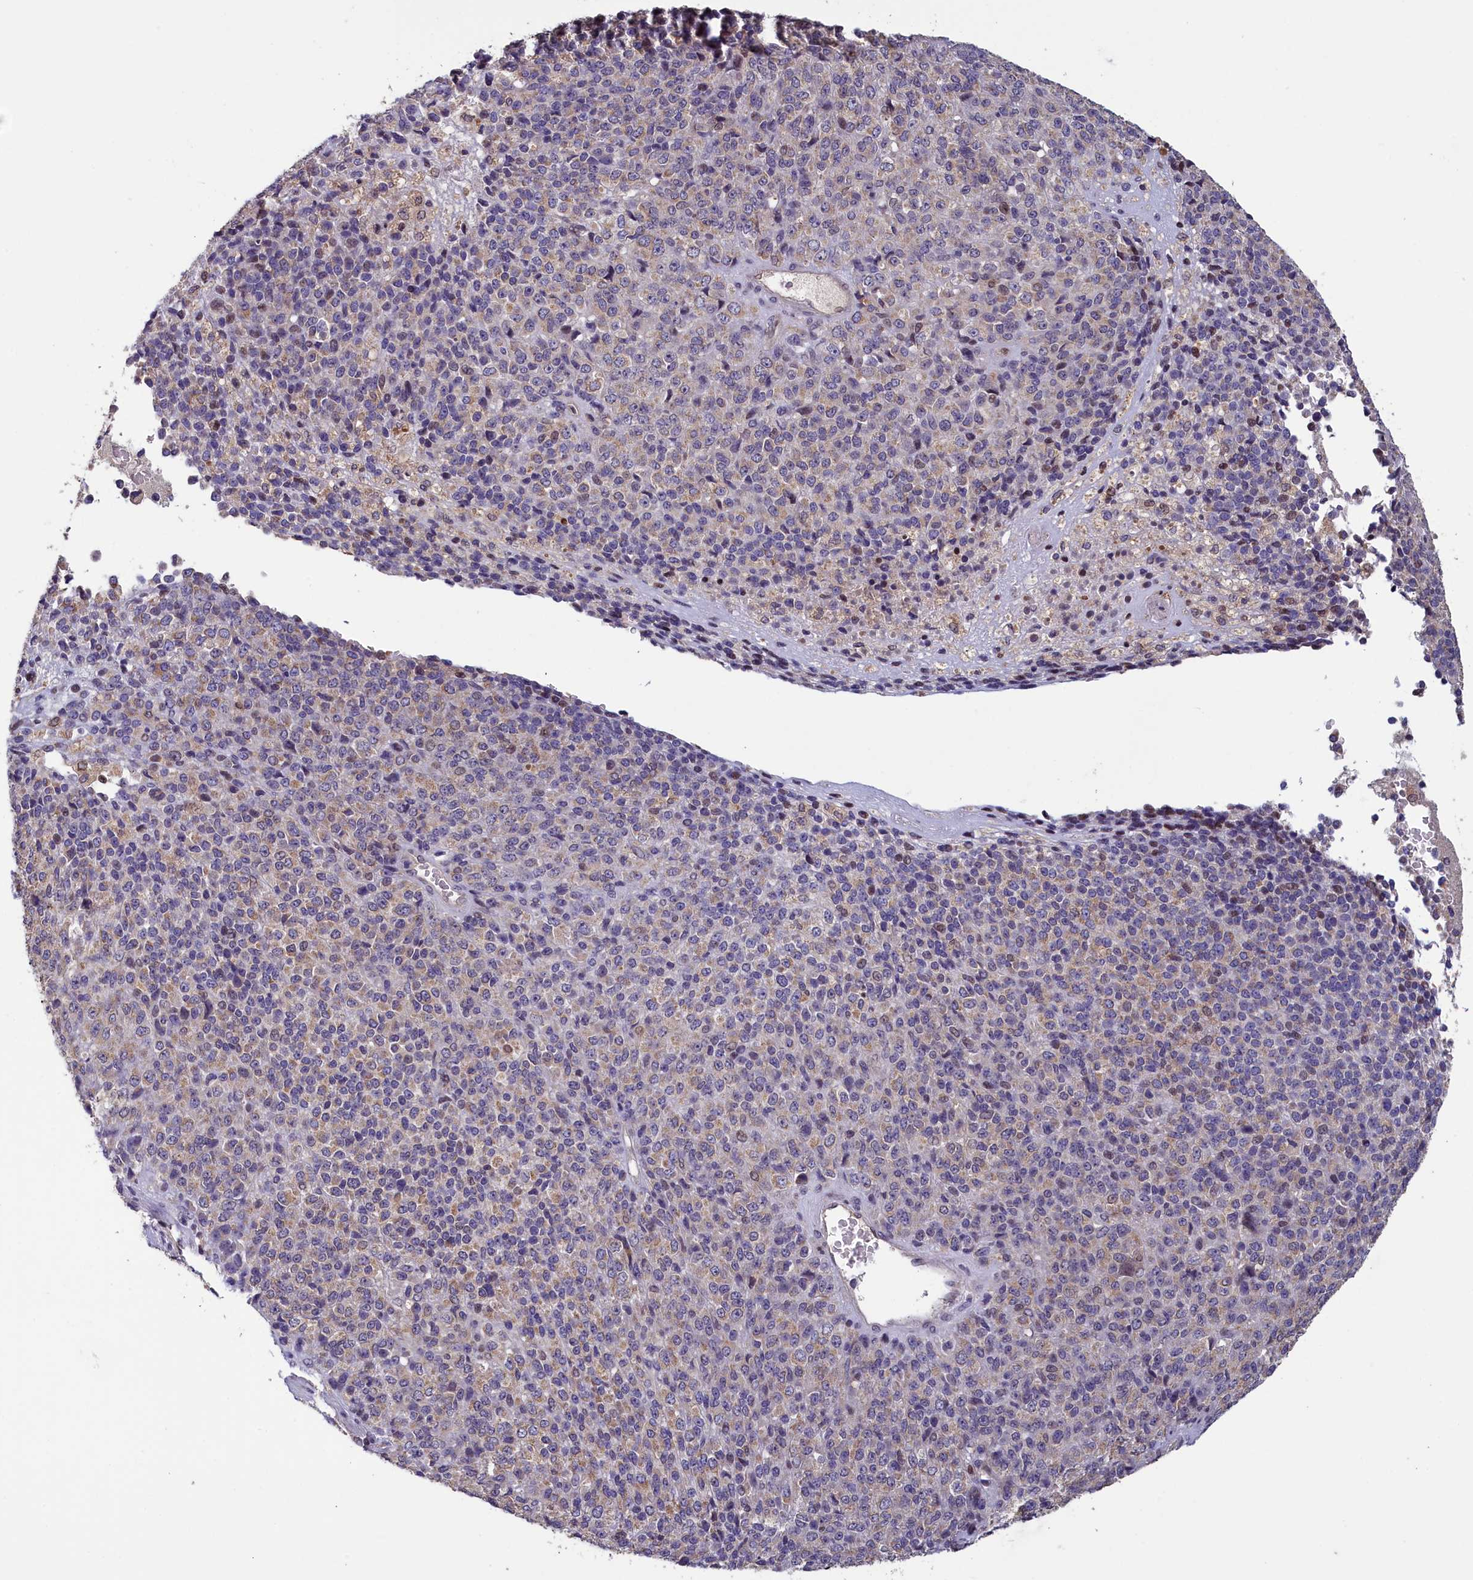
{"staining": {"intensity": "weak", "quantity": "<25%", "location": "cytoplasmic/membranous"}, "tissue": "melanoma", "cell_type": "Tumor cells", "image_type": "cancer", "snomed": [{"axis": "morphology", "description": "Malignant melanoma, Metastatic site"}, {"axis": "topography", "description": "Brain"}], "caption": "This is an IHC image of melanoma. There is no staining in tumor cells.", "gene": "NUBP1", "patient": {"sex": "female", "age": 56}}